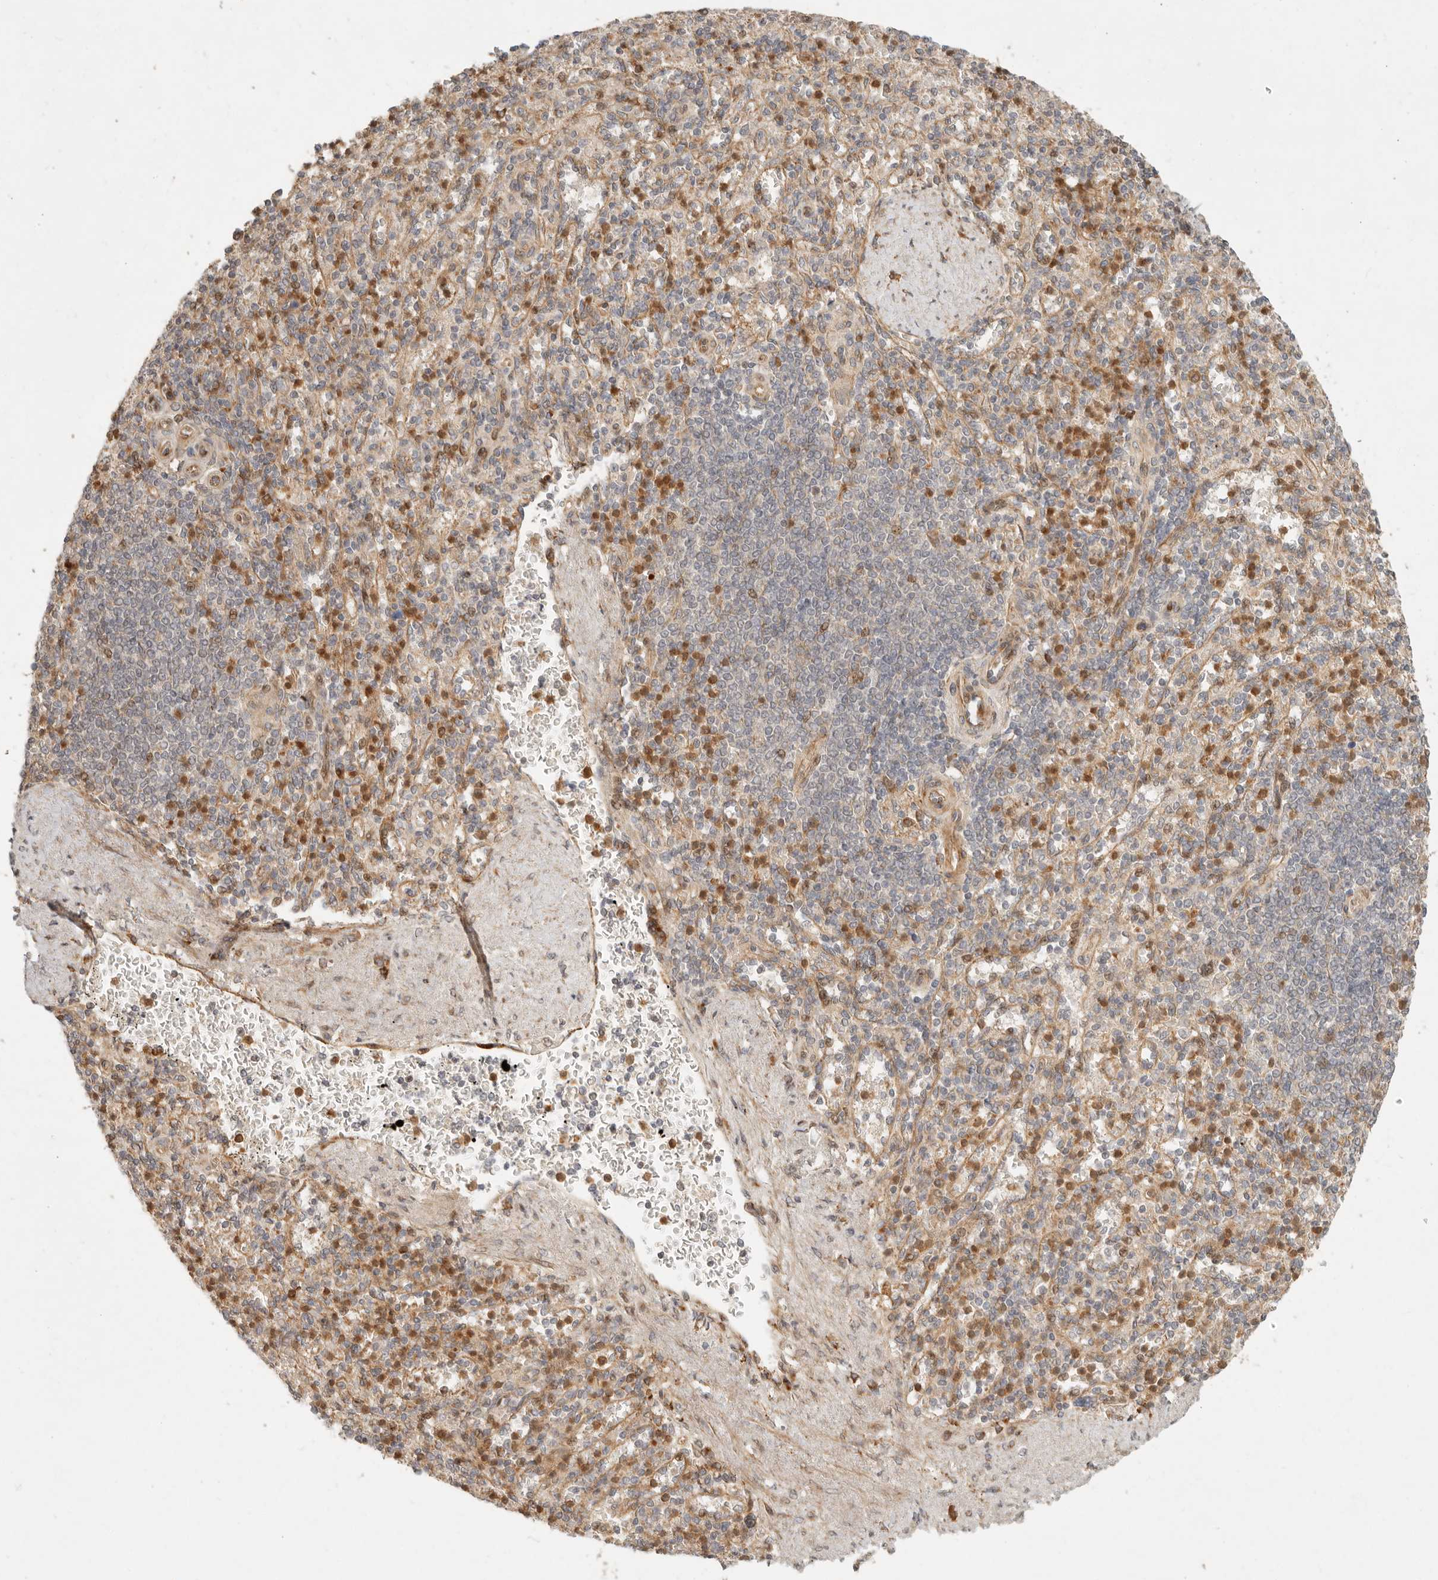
{"staining": {"intensity": "strong", "quantity": "25%-75%", "location": "cytoplasmic/membranous,nuclear"}, "tissue": "spleen", "cell_type": "Cells in red pulp", "image_type": "normal", "snomed": [{"axis": "morphology", "description": "Normal tissue, NOS"}, {"axis": "topography", "description": "Spleen"}], "caption": "This image reveals immunohistochemistry staining of unremarkable spleen, with high strong cytoplasmic/membranous,nuclear expression in about 25%-75% of cells in red pulp.", "gene": "KLHL38", "patient": {"sex": "female", "age": 74}}